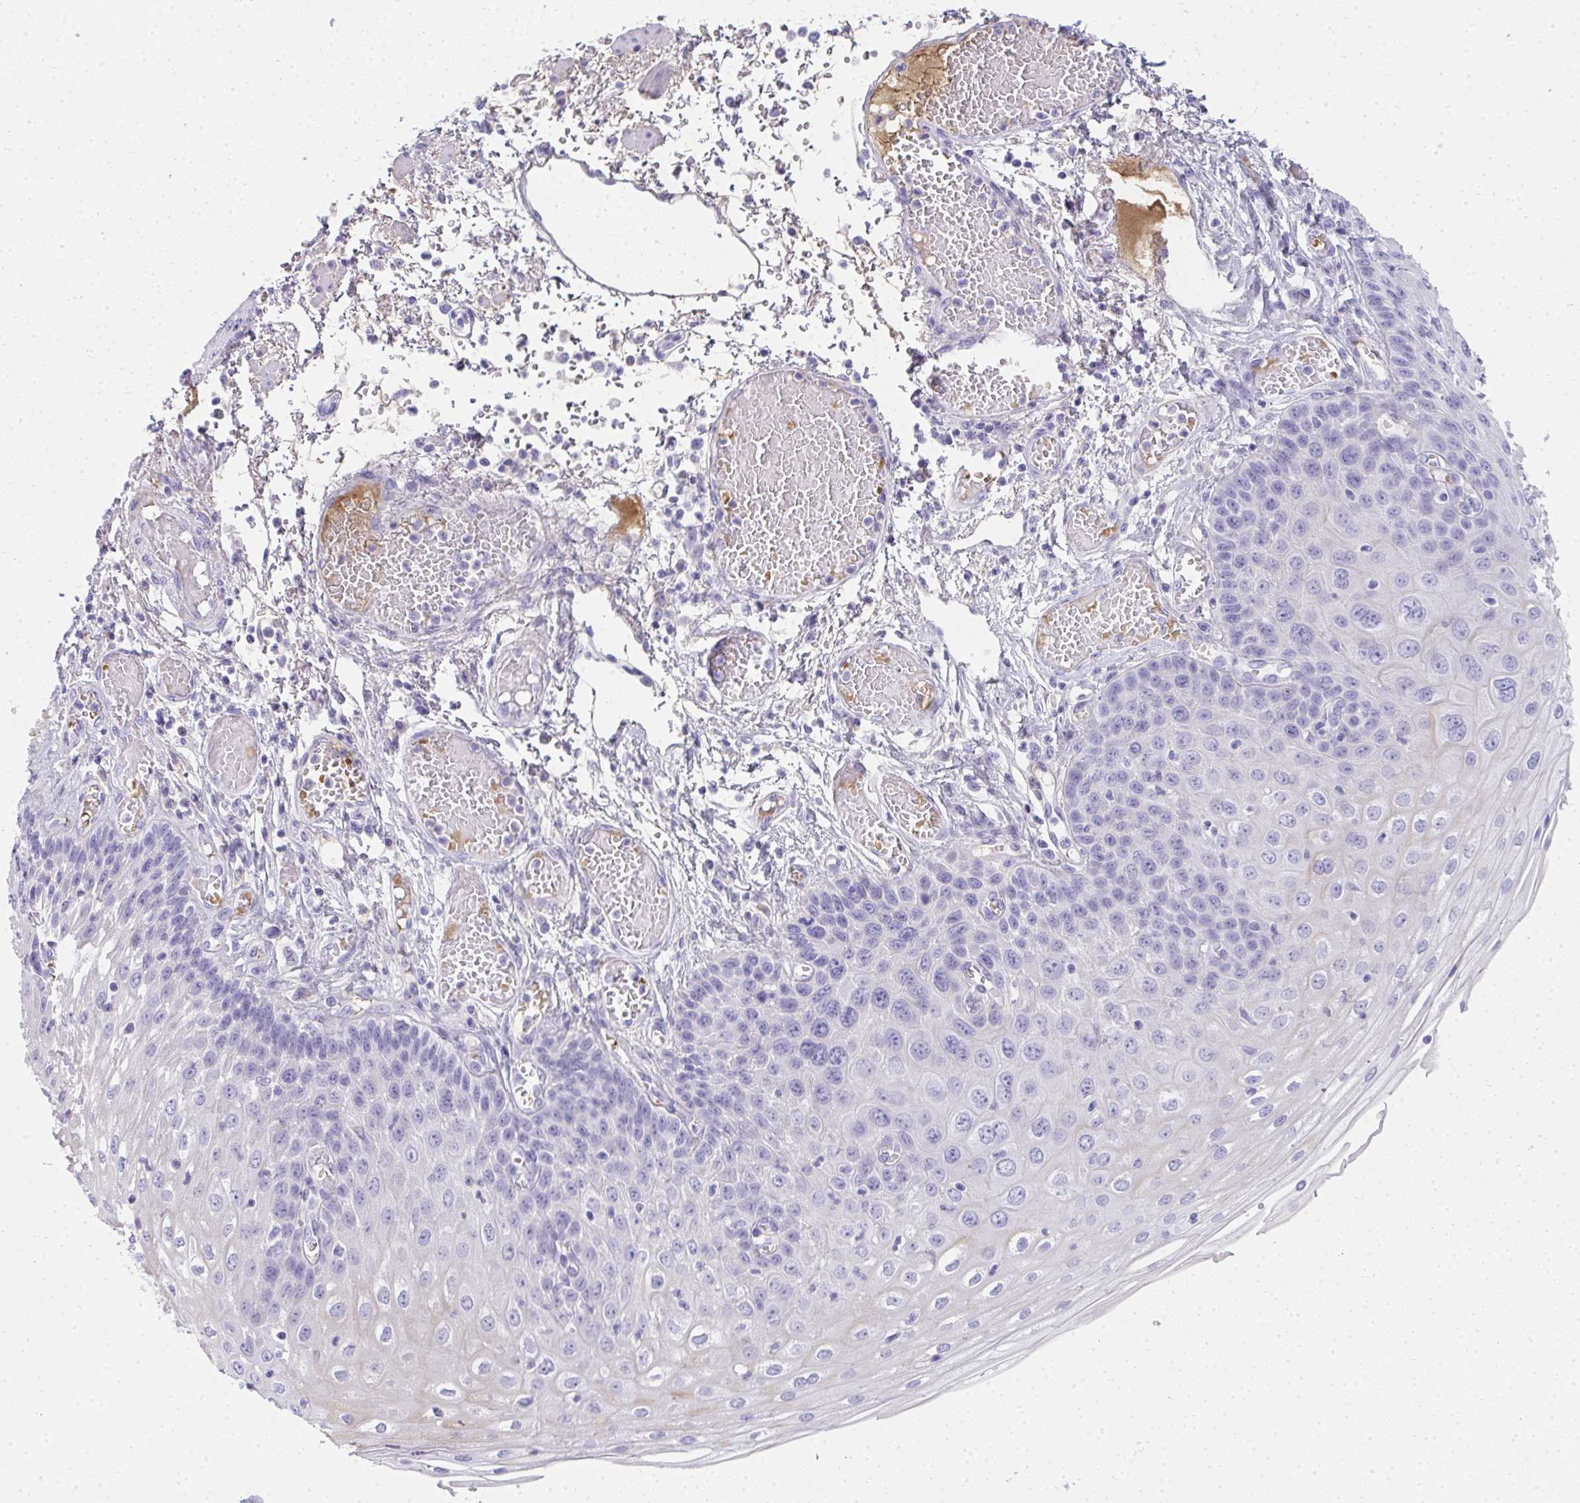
{"staining": {"intensity": "negative", "quantity": "none", "location": "none"}, "tissue": "esophagus", "cell_type": "Squamous epithelial cells", "image_type": "normal", "snomed": [{"axis": "morphology", "description": "Normal tissue, NOS"}, {"axis": "morphology", "description": "Adenocarcinoma, NOS"}, {"axis": "topography", "description": "Esophagus"}], "caption": "Immunohistochemical staining of normal esophagus reveals no significant positivity in squamous epithelial cells.", "gene": "ZSWIM3", "patient": {"sex": "male", "age": 81}}